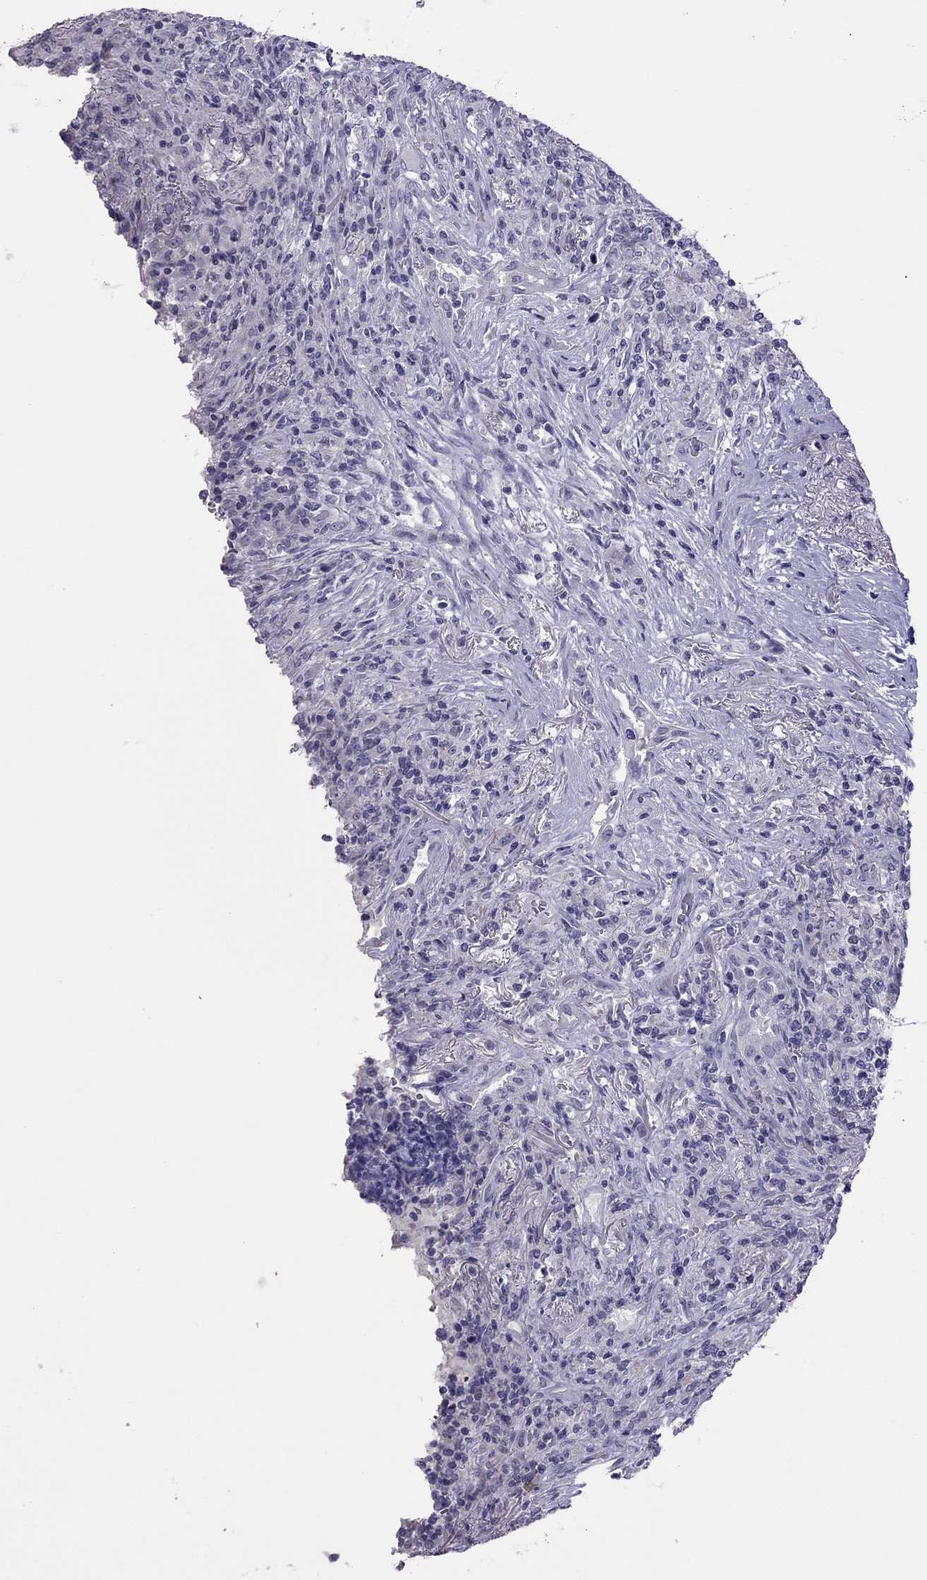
{"staining": {"intensity": "negative", "quantity": "none", "location": "none"}, "tissue": "lymphoma", "cell_type": "Tumor cells", "image_type": "cancer", "snomed": [{"axis": "morphology", "description": "Malignant lymphoma, non-Hodgkin's type, High grade"}, {"axis": "topography", "description": "Lung"}], "caption": "Tumor cells show no significant protein expression in lymphoma.", "gene": "PPP1R3A", "patient": {"sex": "male", "age": 79}}